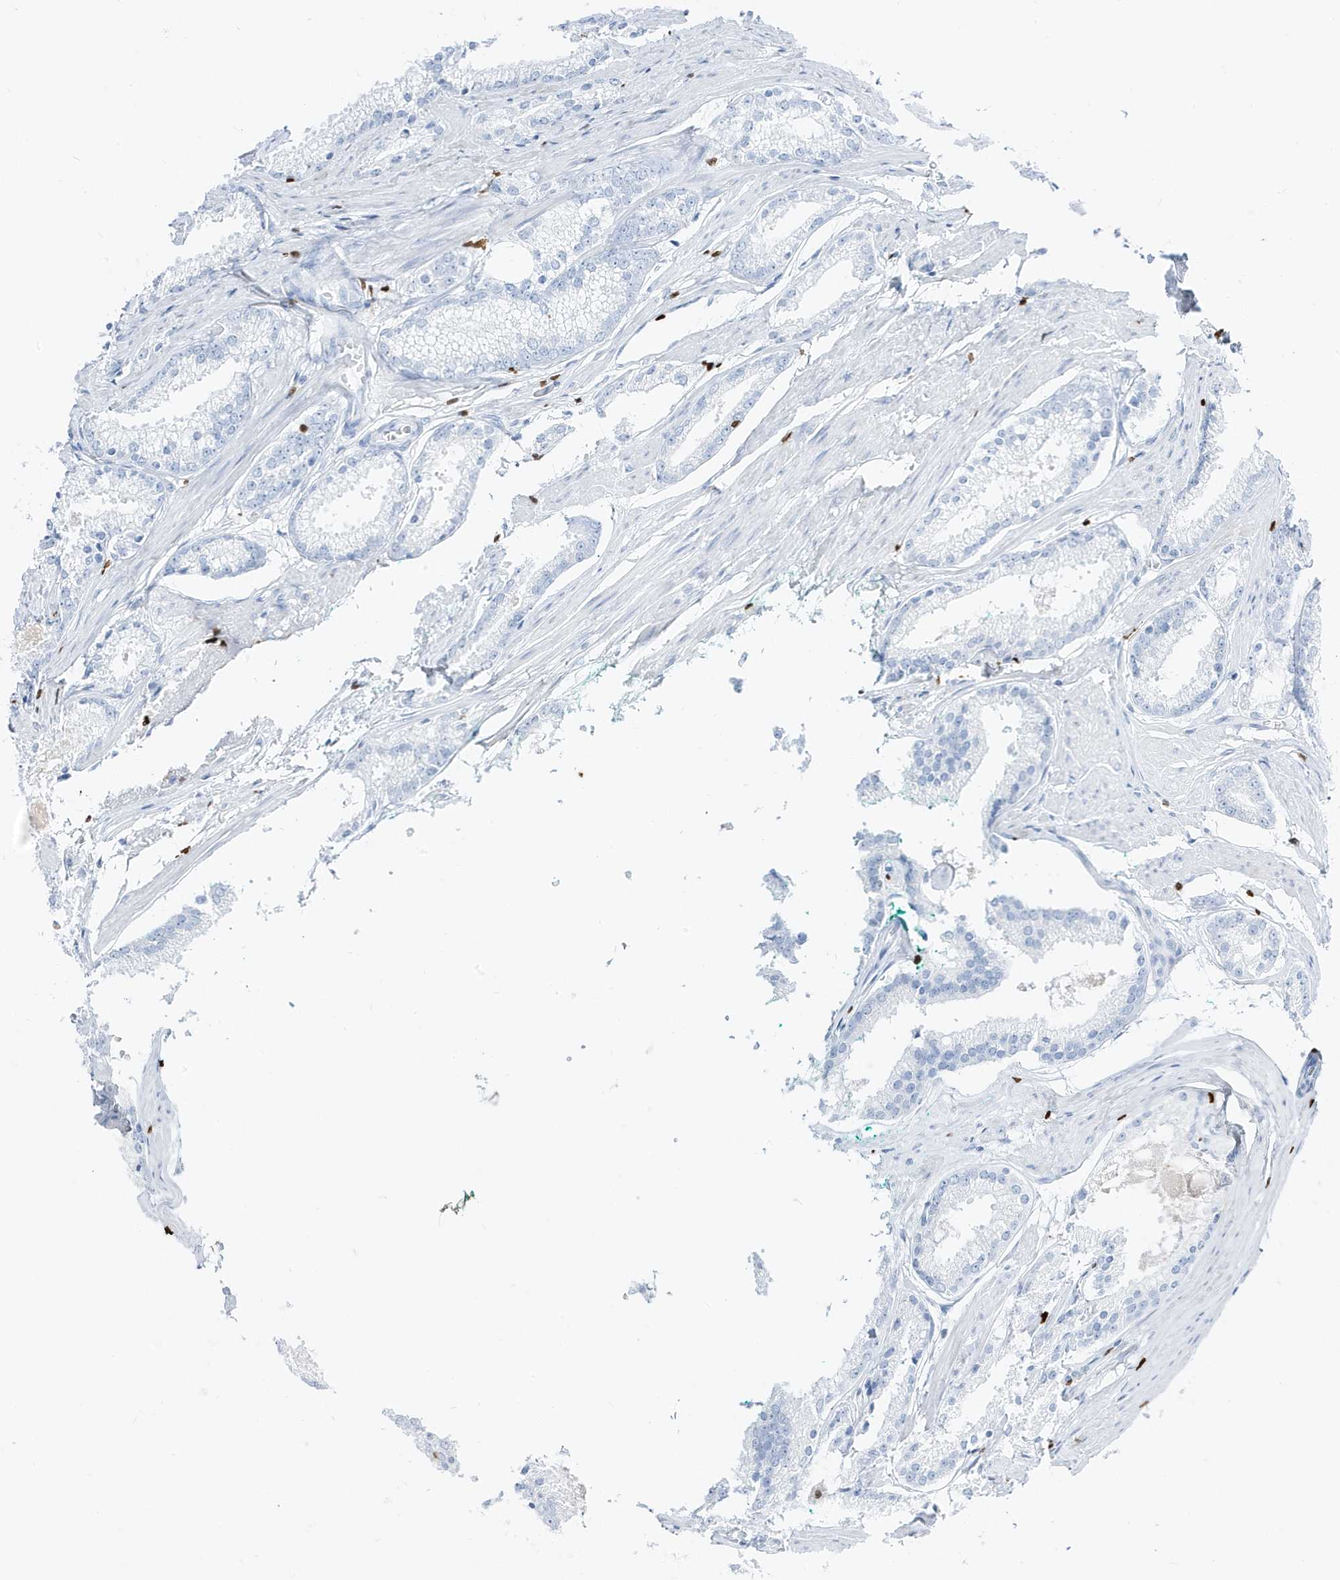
{"staining": {"intensity": "negative", "quantity": "none", "location": "none"}, "tissue": "prostate cancer", "cell_type": "Tumor cells", "image_type": "cancer", "snomed": [{"axis": "morphology", "description": "Adenocarcinoma, High grade"}, {"axis": "topography", "description": "Prostate"}], "caption": "Adenocarcinoma (high-grade) (prostate) was stained to show a protein in brown. There is no significant positivity in tumor cells.", "gene": "MNDA", "patient": {"sex": "male", "age": 66}}